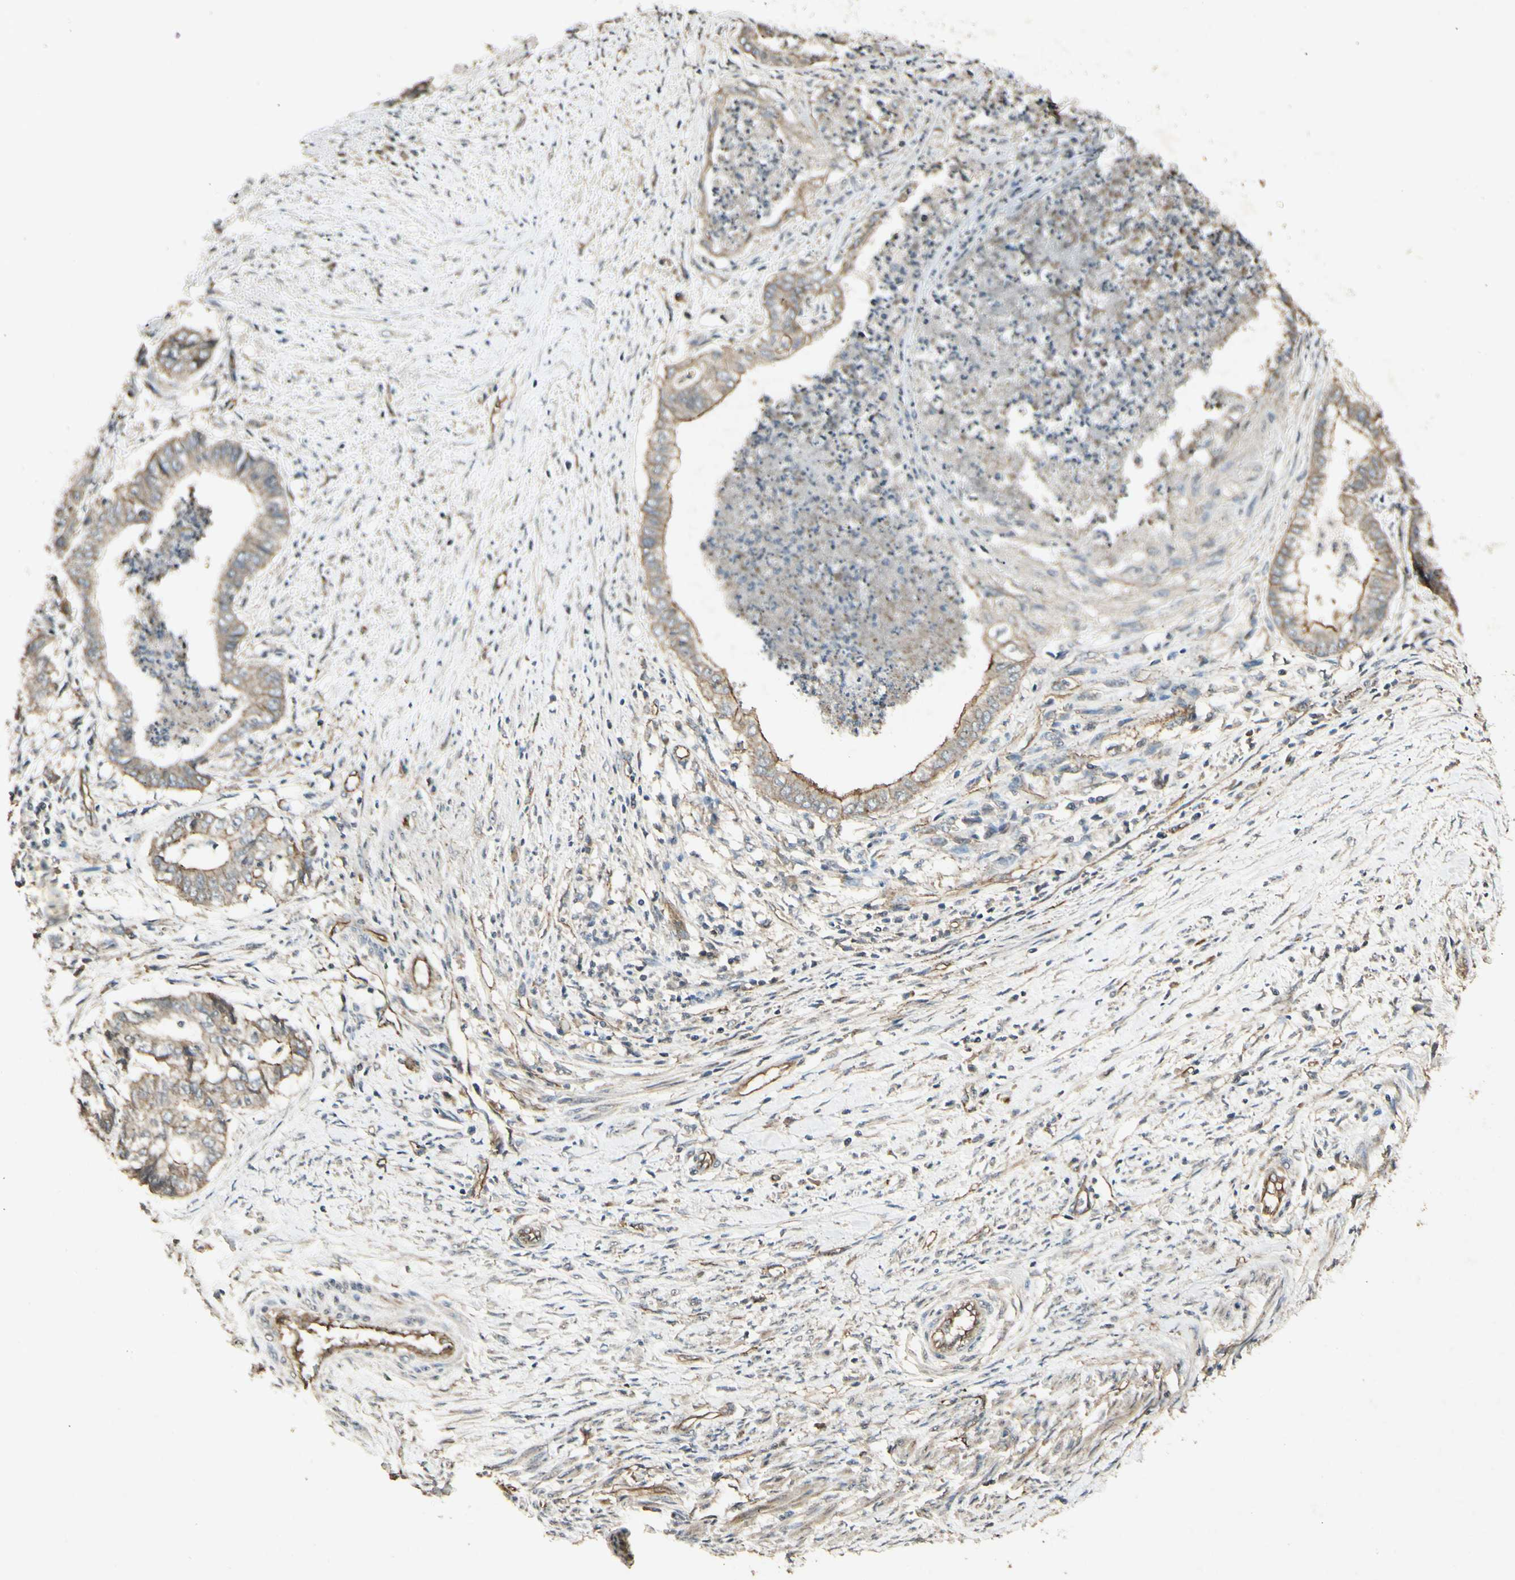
{"staining": {"intensity": "weak", "quantity": ">75%", "location": "cytoplasmic/membranous"}, "tissue": "endometrial cancer", "cell_type": "Tumor cells", "image_type": "cancer", "snomed": [{"axis": "morphology", "description": "Necrosis, NOS"}, {"axis": "morphology", "description": "Adenocarcinoma, NOS"}, {"axis": "topography", "description": "Endometrium"}], "caption": "Protein analysis of endometrial cancer tissue displays weak cytoplasmic/membranous expression in about >75% of tumor cells.", "gene": "RNF180", "patient": {"sex": "female", "age": 79}}